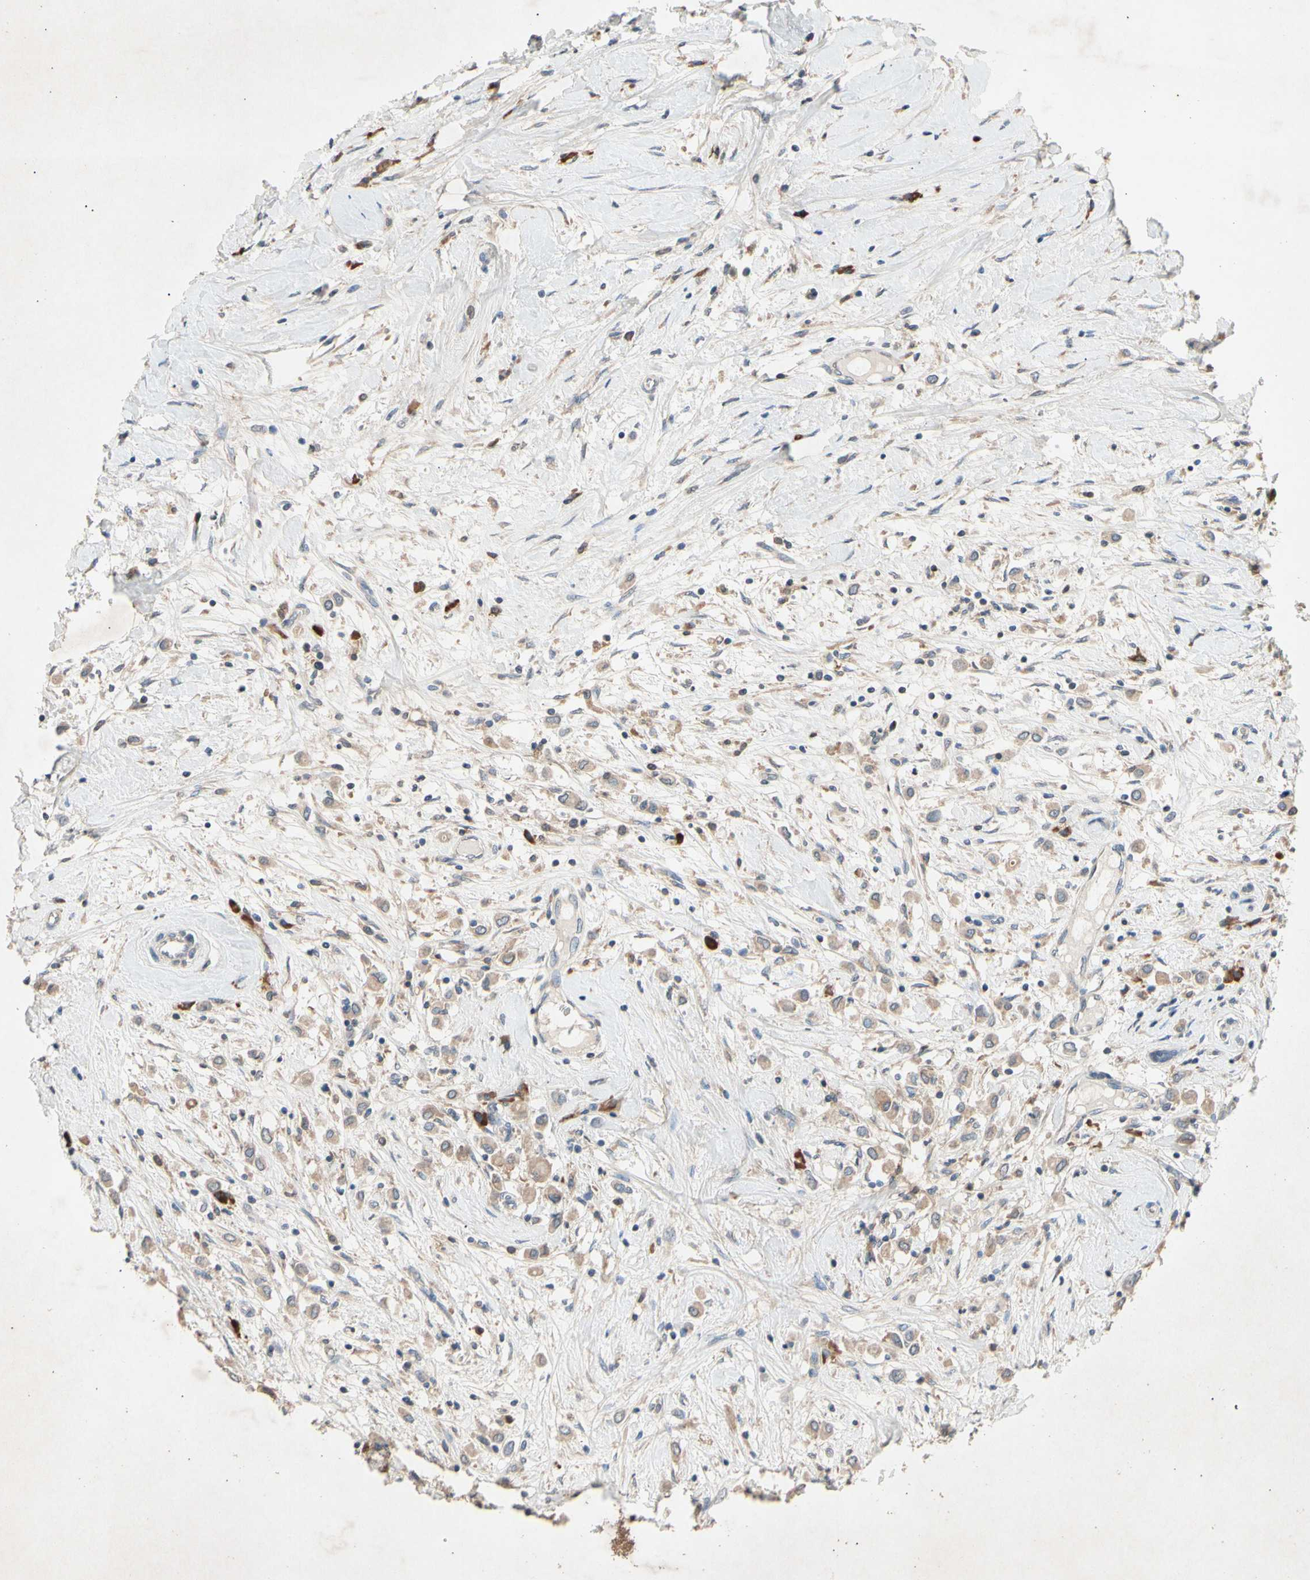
{"staining": {"intensity": "weak", "quantity": ">75%", "location": "cytoplasmic/membranous"}, "tissue": "breast cancer", "cell_type": "Tumor cells", "image_type": "cancer", "snomed": [{"axis": "morphology", "description": "Duct carcinoma"}, {"axis": "topography", "description": "Breast"}], "caption": "Human breast cancer (invasive ductal carcinoma) stained for a protein (brown) exhibits weak cytoplasmic/membranous positive expression in about >75% of tumor cells.", "gene": "PRDX4", "patient": {"sex": "female", "age": 61}}